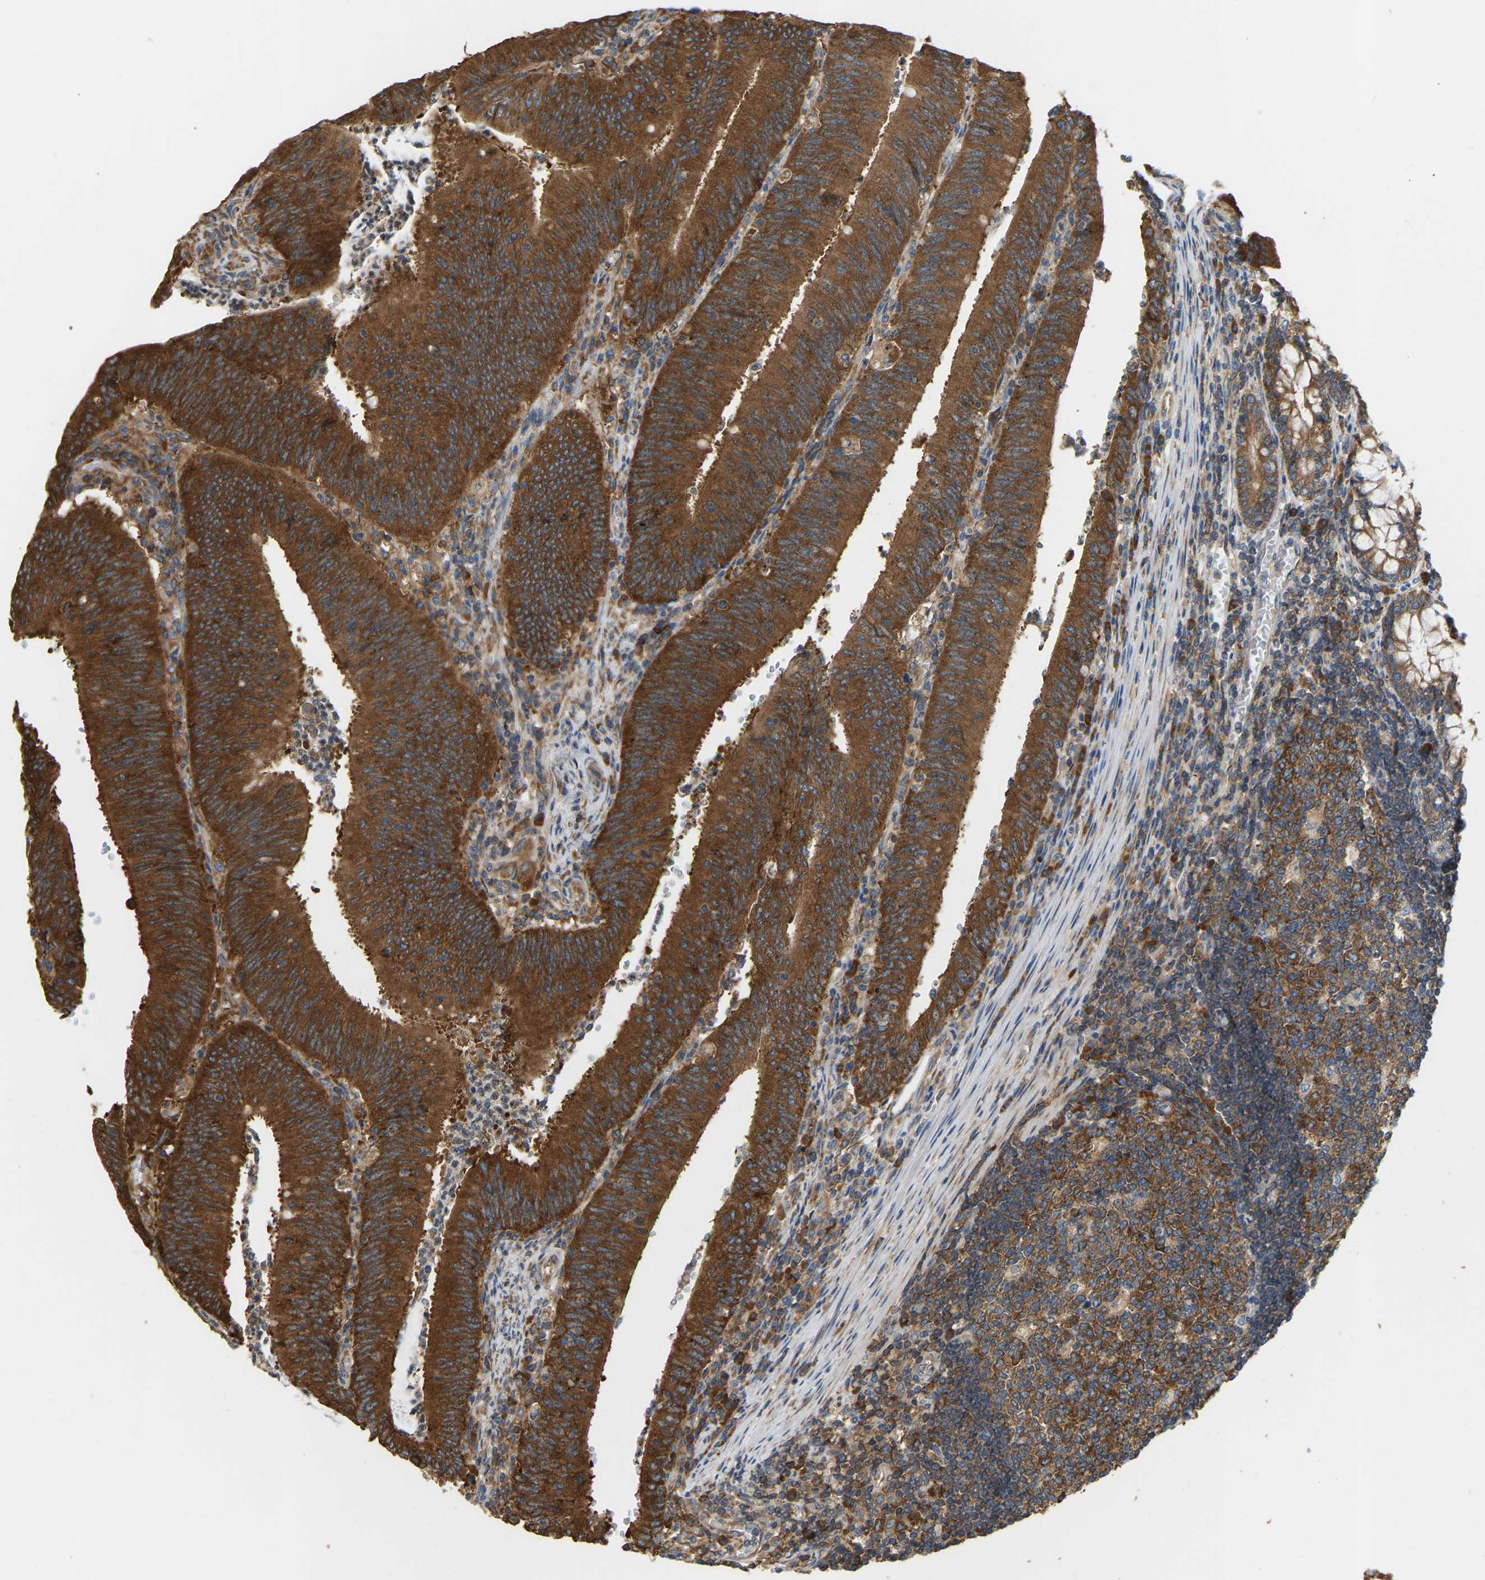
{"staining": {"intensity": "strong", "quantity": ">75%", "location": "cytoplasmic/membranous"}, "tissue": "colorectal cancer", "cell_type": "Tumor cells", "image_type": "cancer", "snomed": [{"axis": "morphology", "description": "Normal tissue, NOS"}, {"axis": "morphology", "description": "Adenocarcinoma, NOS"}, {"axis": "topography", "description": "Rectum"}], "caption": "IHC micrograph of neoplastic tissue: colorectal cancer stained using IHC exhibits high levels of strong protein expression localized specifically in the cytoplasmic/membranous of tumor cells, appearing as a cytoplasmic/membranous brown color.", "gene": "RPS6KB2", "patient": {"sex": "female", "age": 66}}